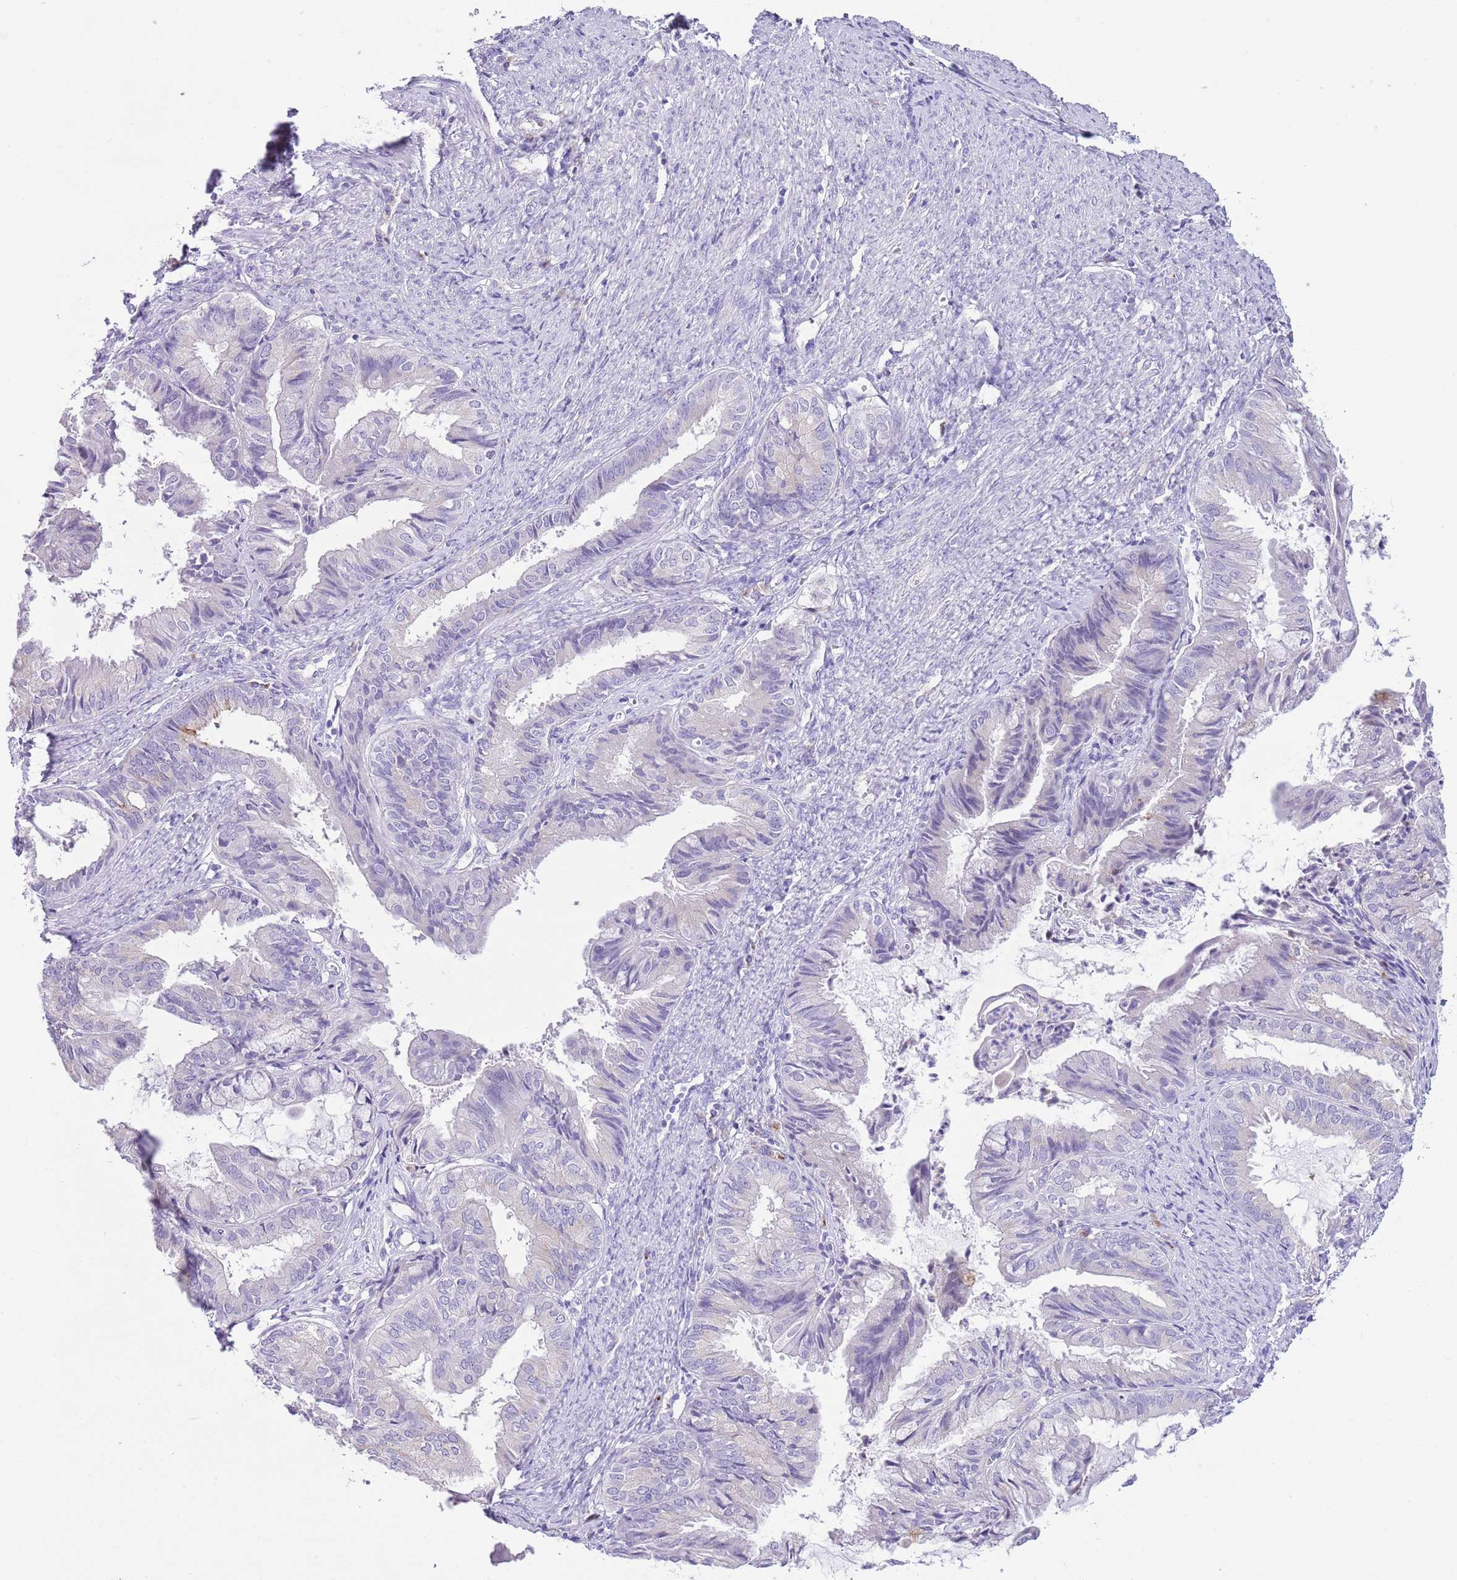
{"staining": {"intensity": "negative", "quantity": "none", "location": "none"}, "tissue": "endometrial cancer", "cell_type": "Tumor cells", "image_type": "cancer", "snomed": [{"axis": "morphology", "description": "Adenocarcinoma, NOS"}, {"axis": "topography", "description": "Endometrium"}], "caption": "There is no significant expression in tumor cells of adenocarcinoma (endometrial).", "gene": "CLEC2A", "patient": {"sex": "female", "age": 86}}